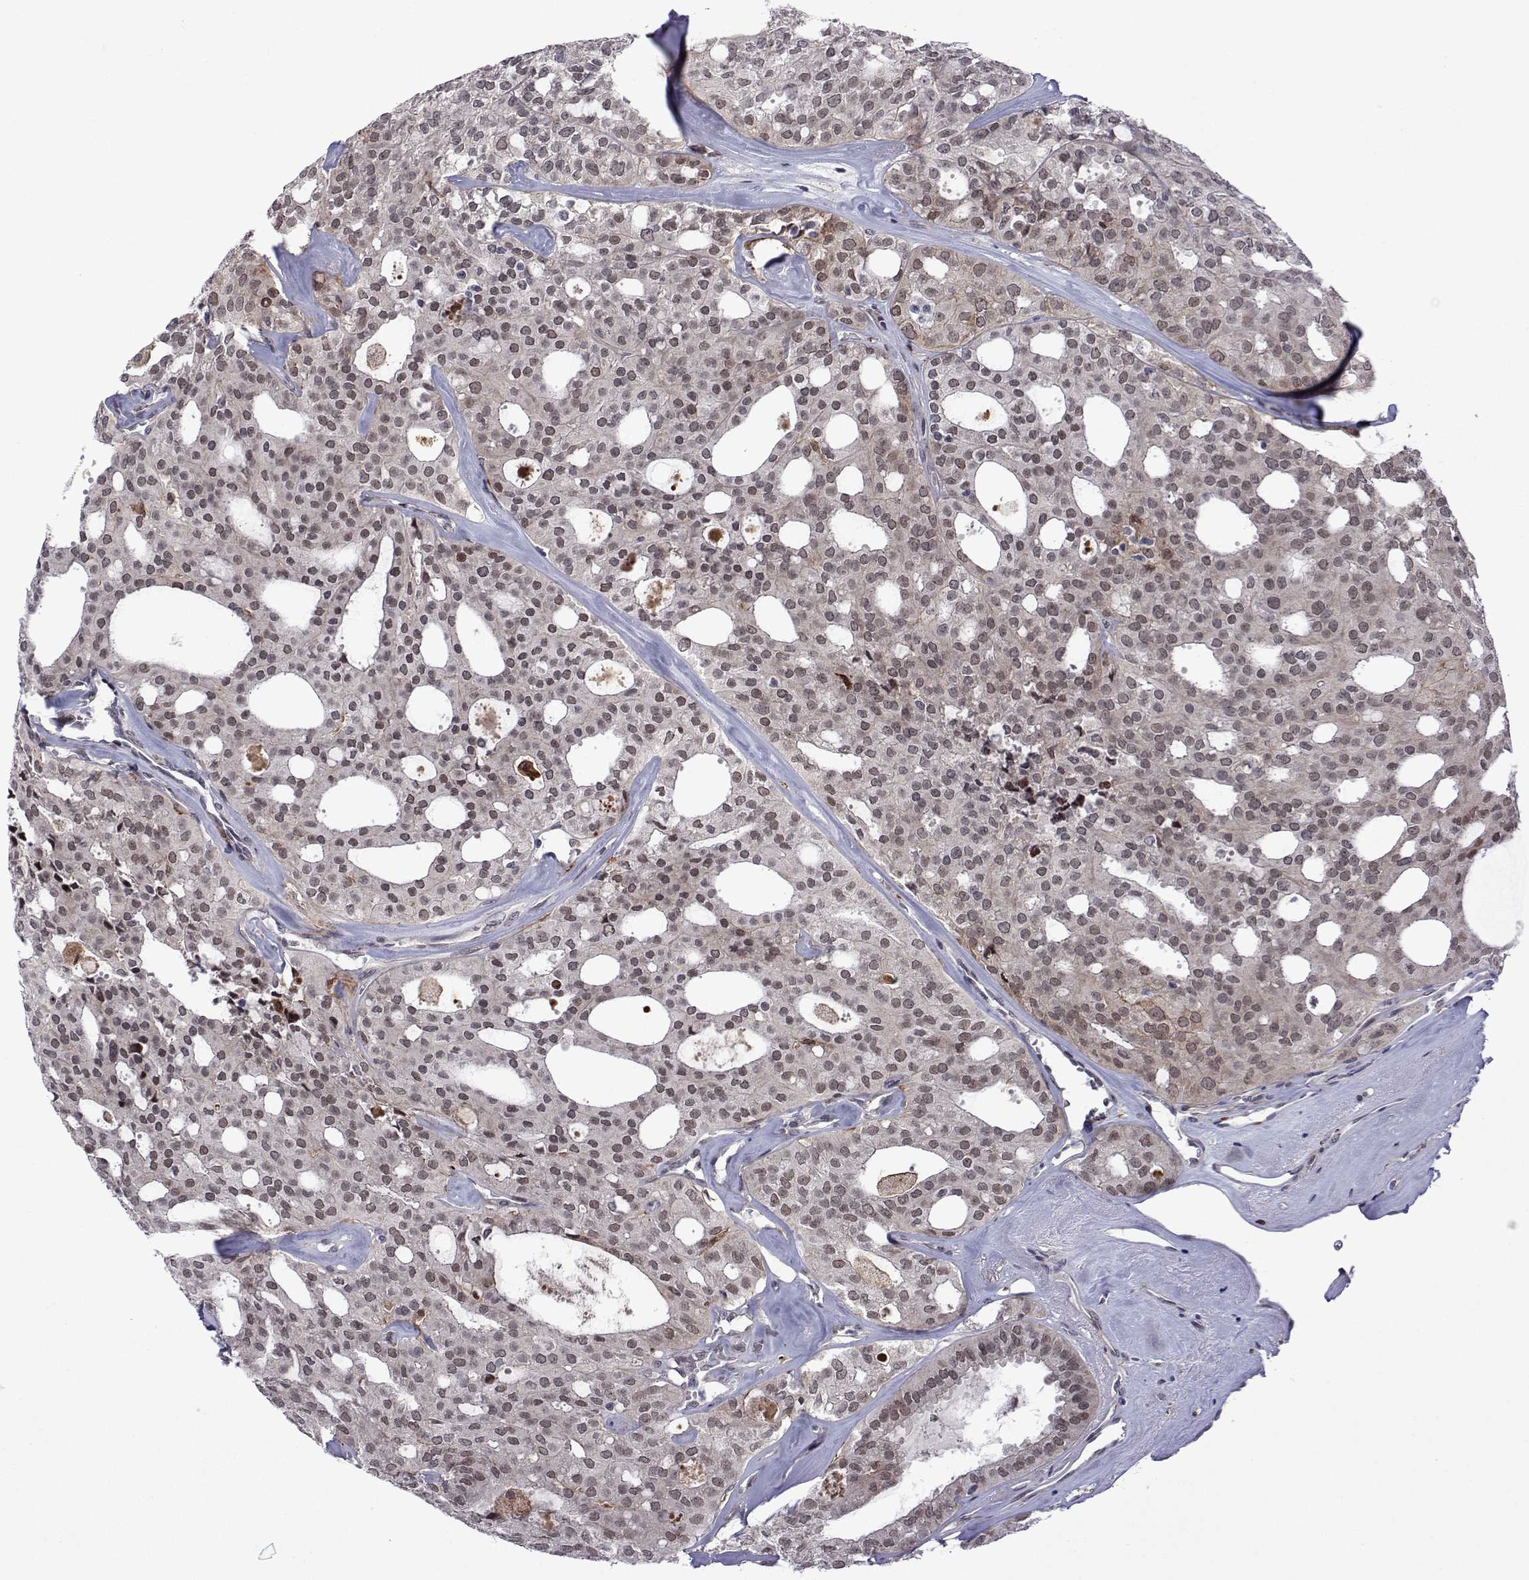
{"staining": {"intensity": "weak", "quantity": "25%-75%", "location": "nuclear"}, "tissue": "thyroid cancer", "cell_type": "Tumor cells", "image_type": "cancer", "snomed": [{"axis": "morphology", "description": "Follicular adenoma carcinoma, NOS"}, {"axis": "topography", "description": "Thyroid gland"}], "caption": "Immunohistochemistry (DAB (3,3'-diaminobenzidine)) staining of thyroid cancer (follicular adenoma carcinoma) reveals weak nuclear protein positivity in about 25%-75% of tumor cells.", "gene": "EFCAB3", "patient": {"sex": "male", "age": 75}}